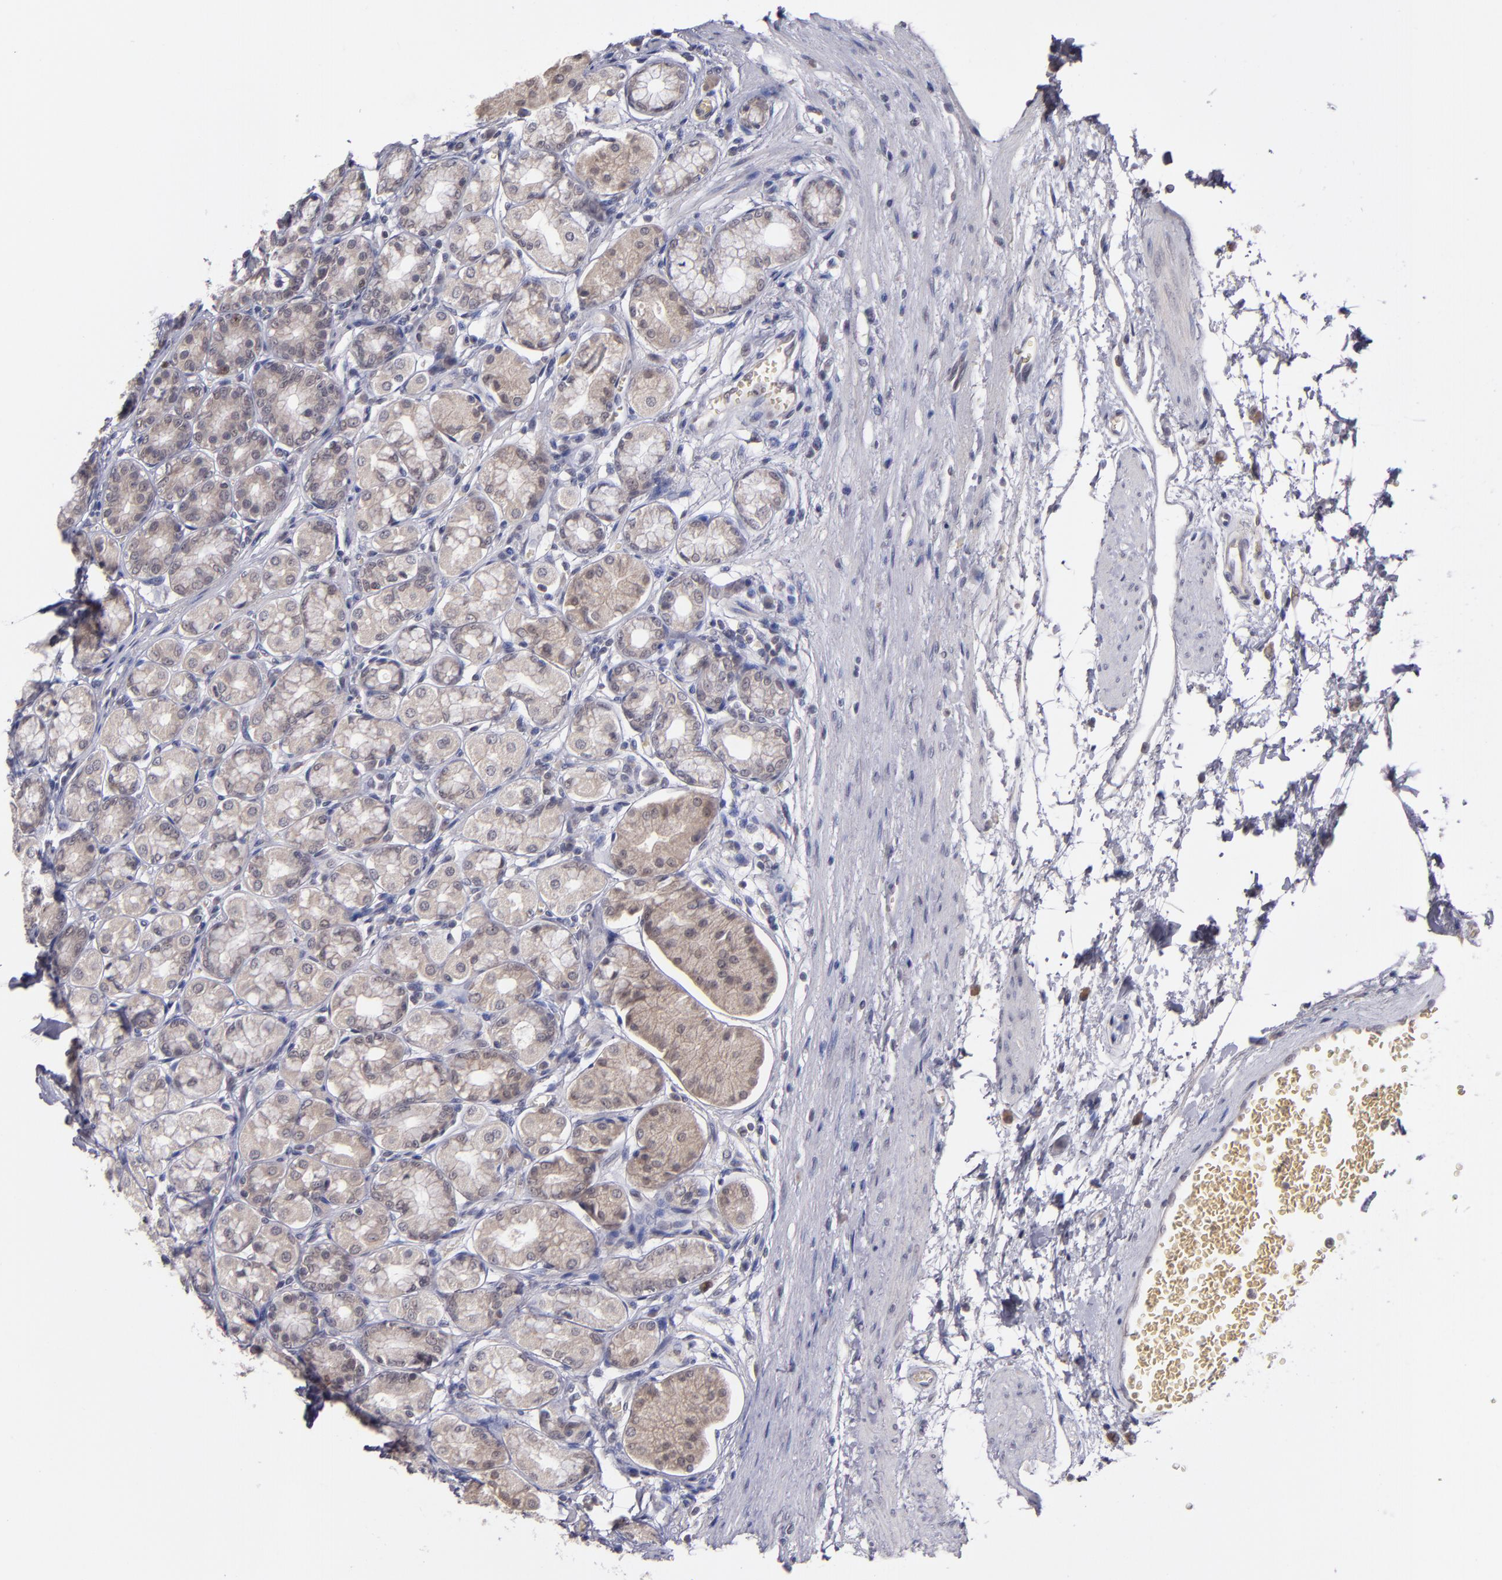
{"staining": {"intensity": "strong", "quantity": "<25%", "location": "cytoplasmic/membranous,nuclear"}, "tissue": "stomach", "cell_type": "Glandular cells", "image_type": "normal", "snomed": [{"axis": "morphology", "description": "Normal tissue, NOS"}, {"axis": "topography", "description": "Stomach"}, {"axis": "topography", "description": "Stomach, lower"}], "caption": "The histopathology image demonstrates staining of unremarkable stomach, revealing strong cytoplasmic/membranous,nuclear protein staining (brown color) within glandular cells.", "gene": "CDC7", "patient": {"sex": "male", "age": 76}}